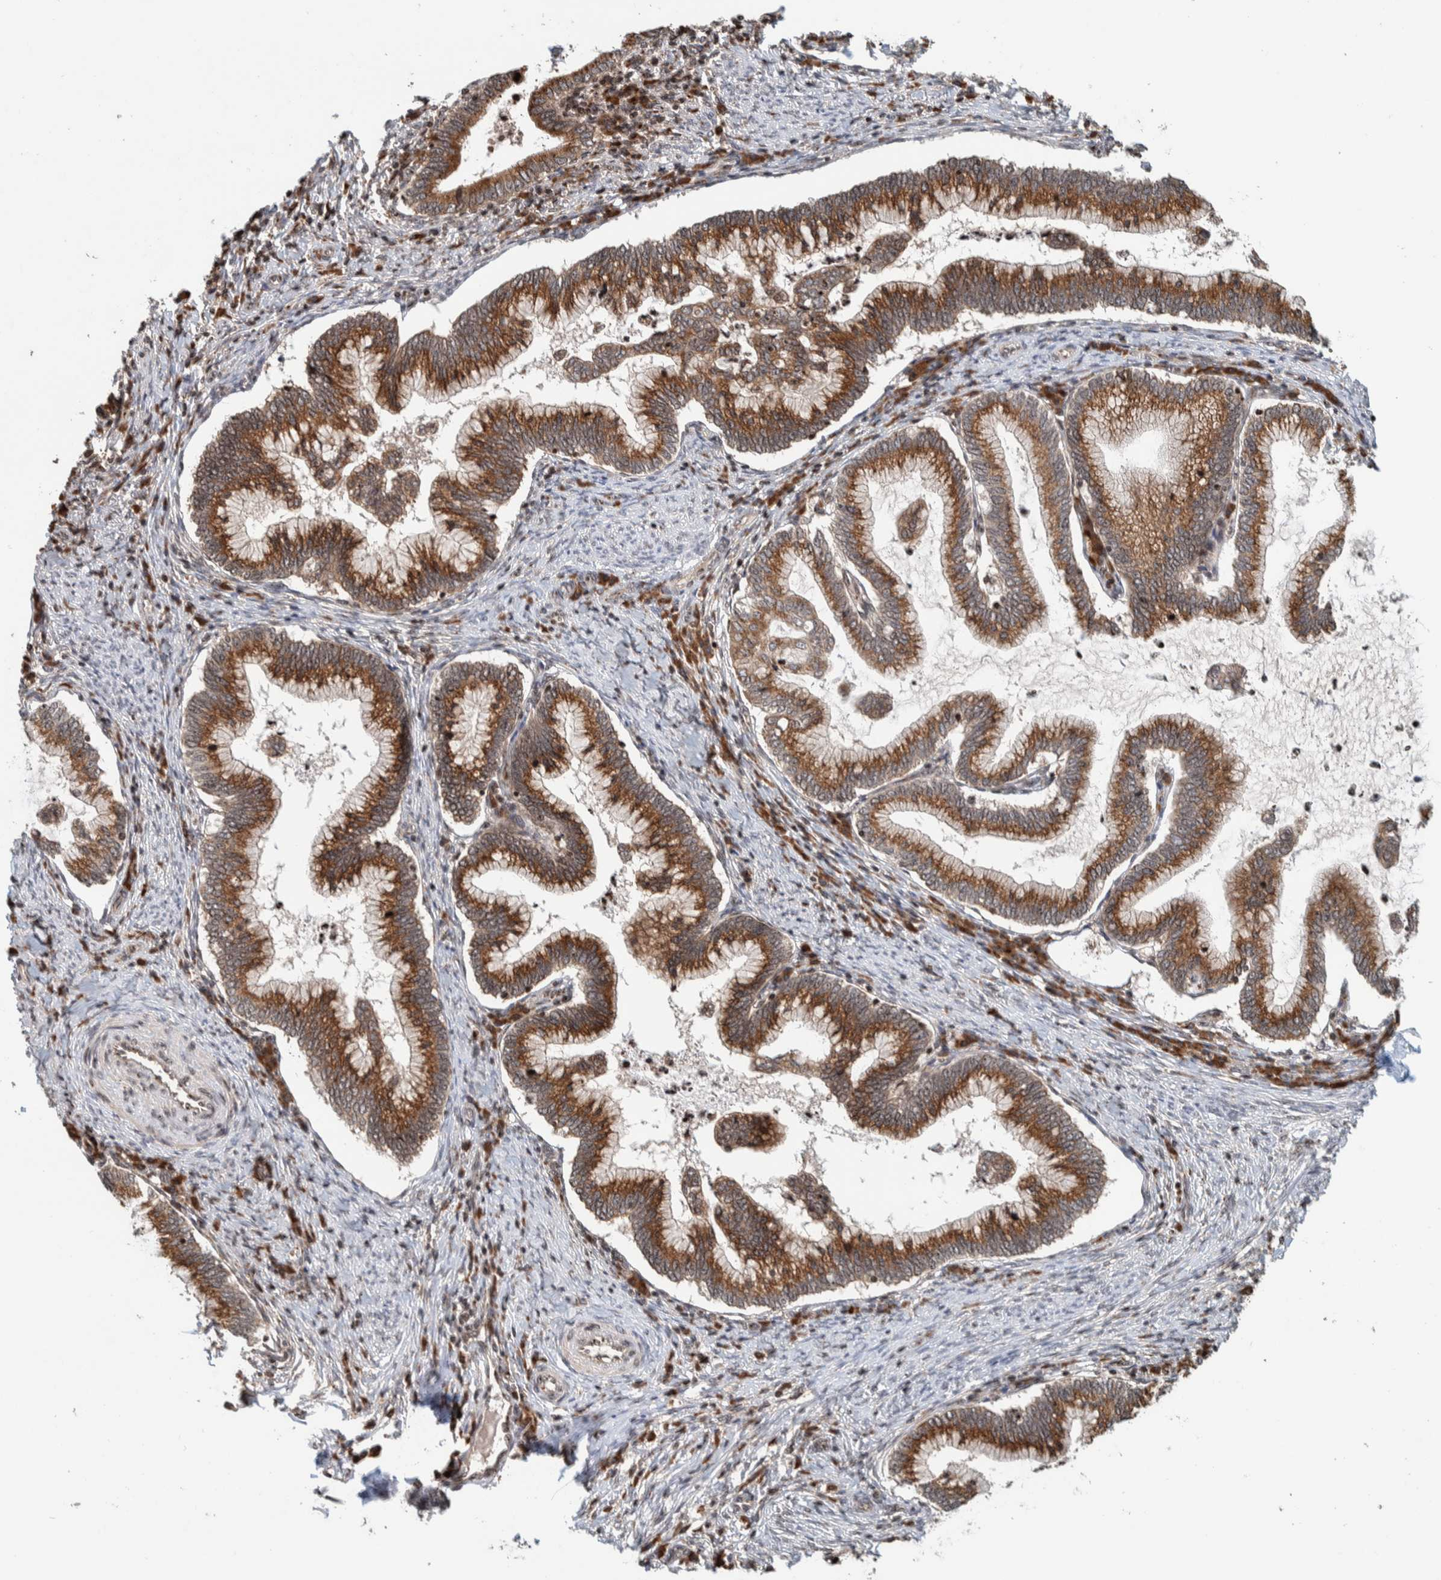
{"staining": {"intensity": "moderate", "quantity": ">75%", "location": "cytoplasmic/membranous,nuclear"}, "tissue": "cervical cancer", "cell_type": "Tumor cells", "image_type": "cancer", "snomed": [{"axis": "morphology", "description": "Adenocarcinoma, NOS"}, {"axis": "topography", "description": "Cervix"}], "caption": "Adenocarcinoma (cervical) was stained to show a protein in brown. There is medium levels of moderate cytoplasmic/membranous and nuclear staining in approximately >75% of tumor cells.", "gene": "CCDC182", "patient": {"sex": "female", "age": 36}}